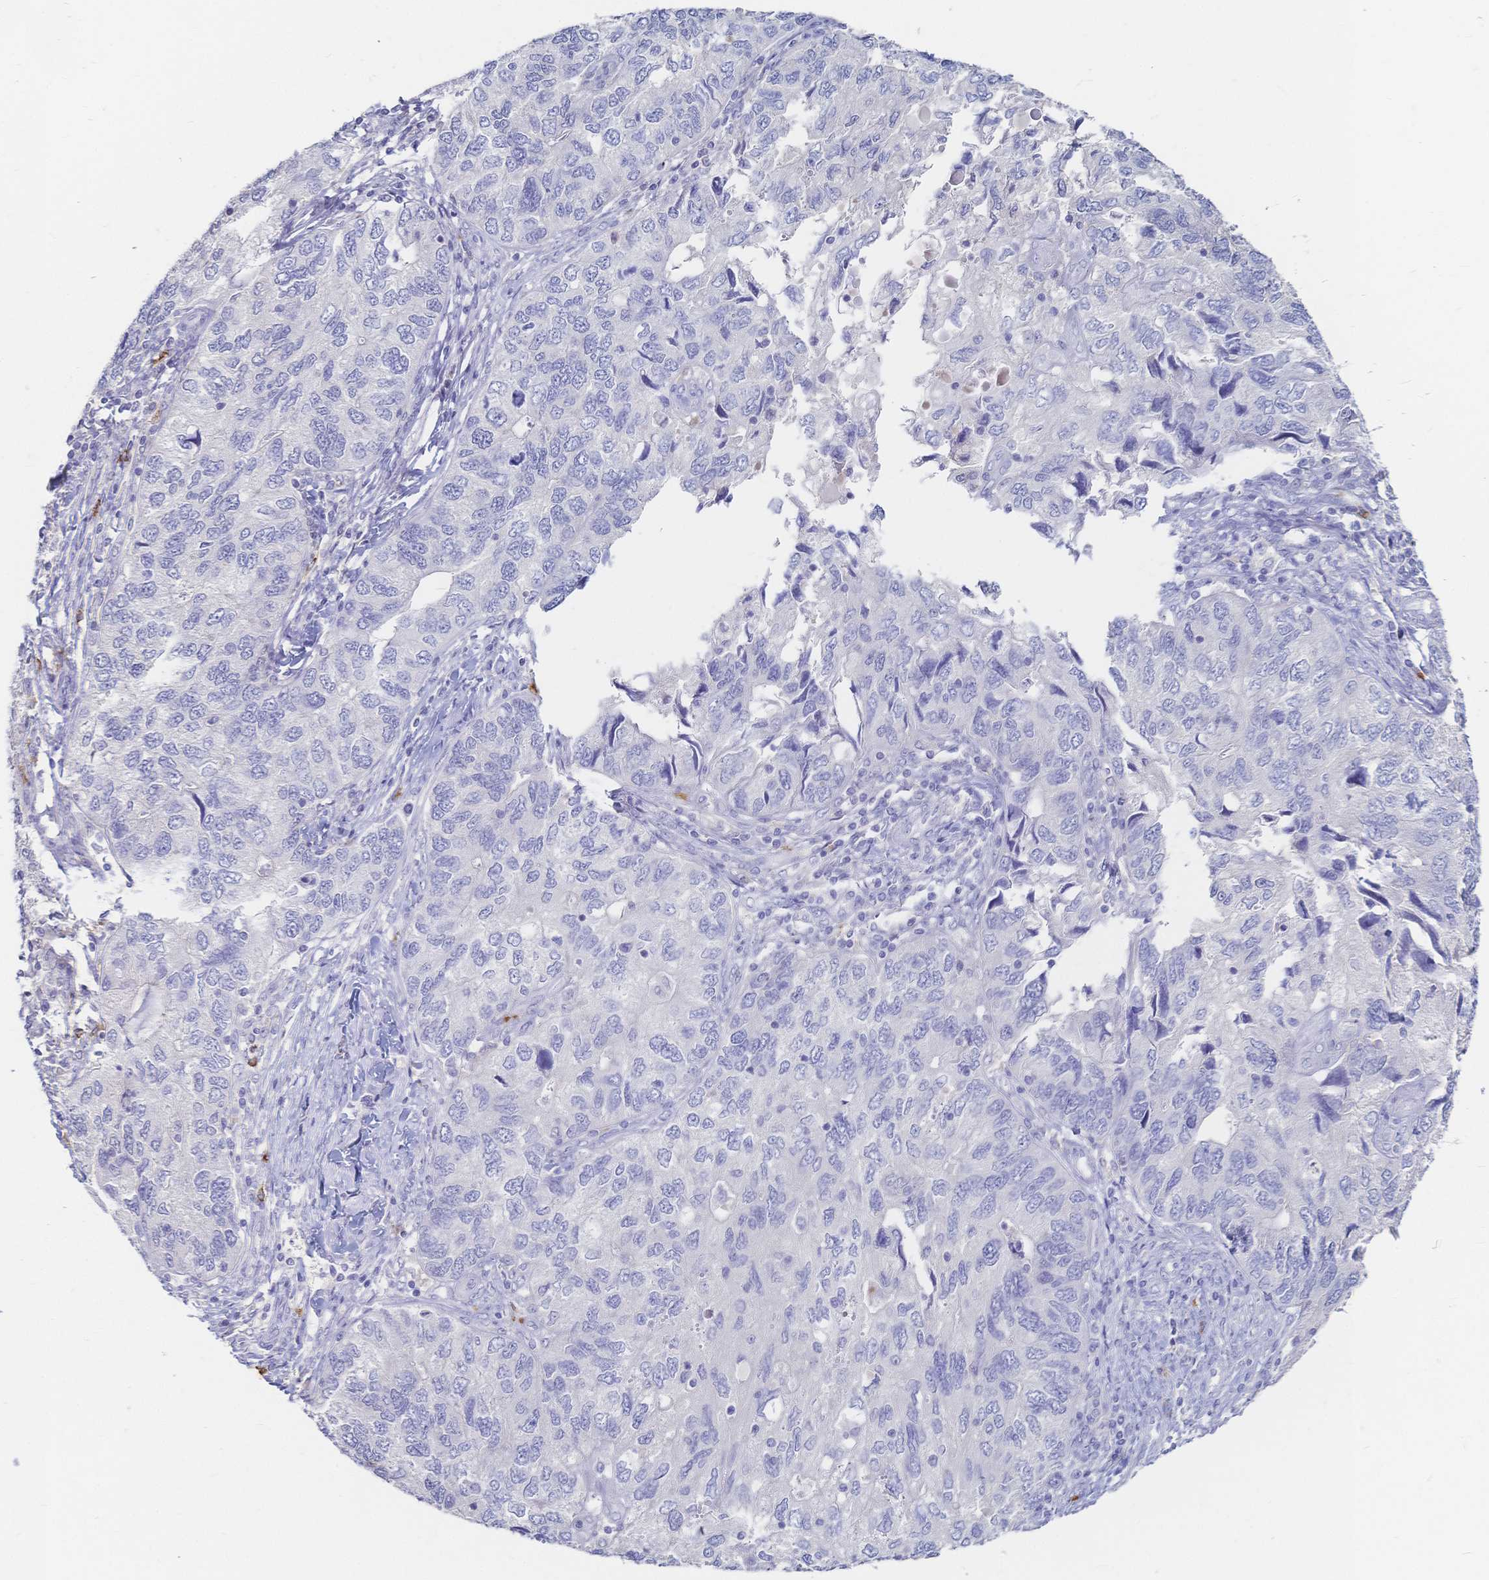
{"staining": {"intensity": "negative", "quantity": "none", "location": "none"}, "tissue": "endometrial cancer", "cell_type": "Tumor cells", "image_type": "cancer", "snomed": [{"axis": "morphology", "description": "Carcinoma, NOS"}, {"axis": "topography", "description": "Uterus"}], "caption": "Tumor cells are negative for brown protein staining in endometrial carcinoma.", "gene": "IL2RB", "patient": {"sex": "female", "age": 76}}